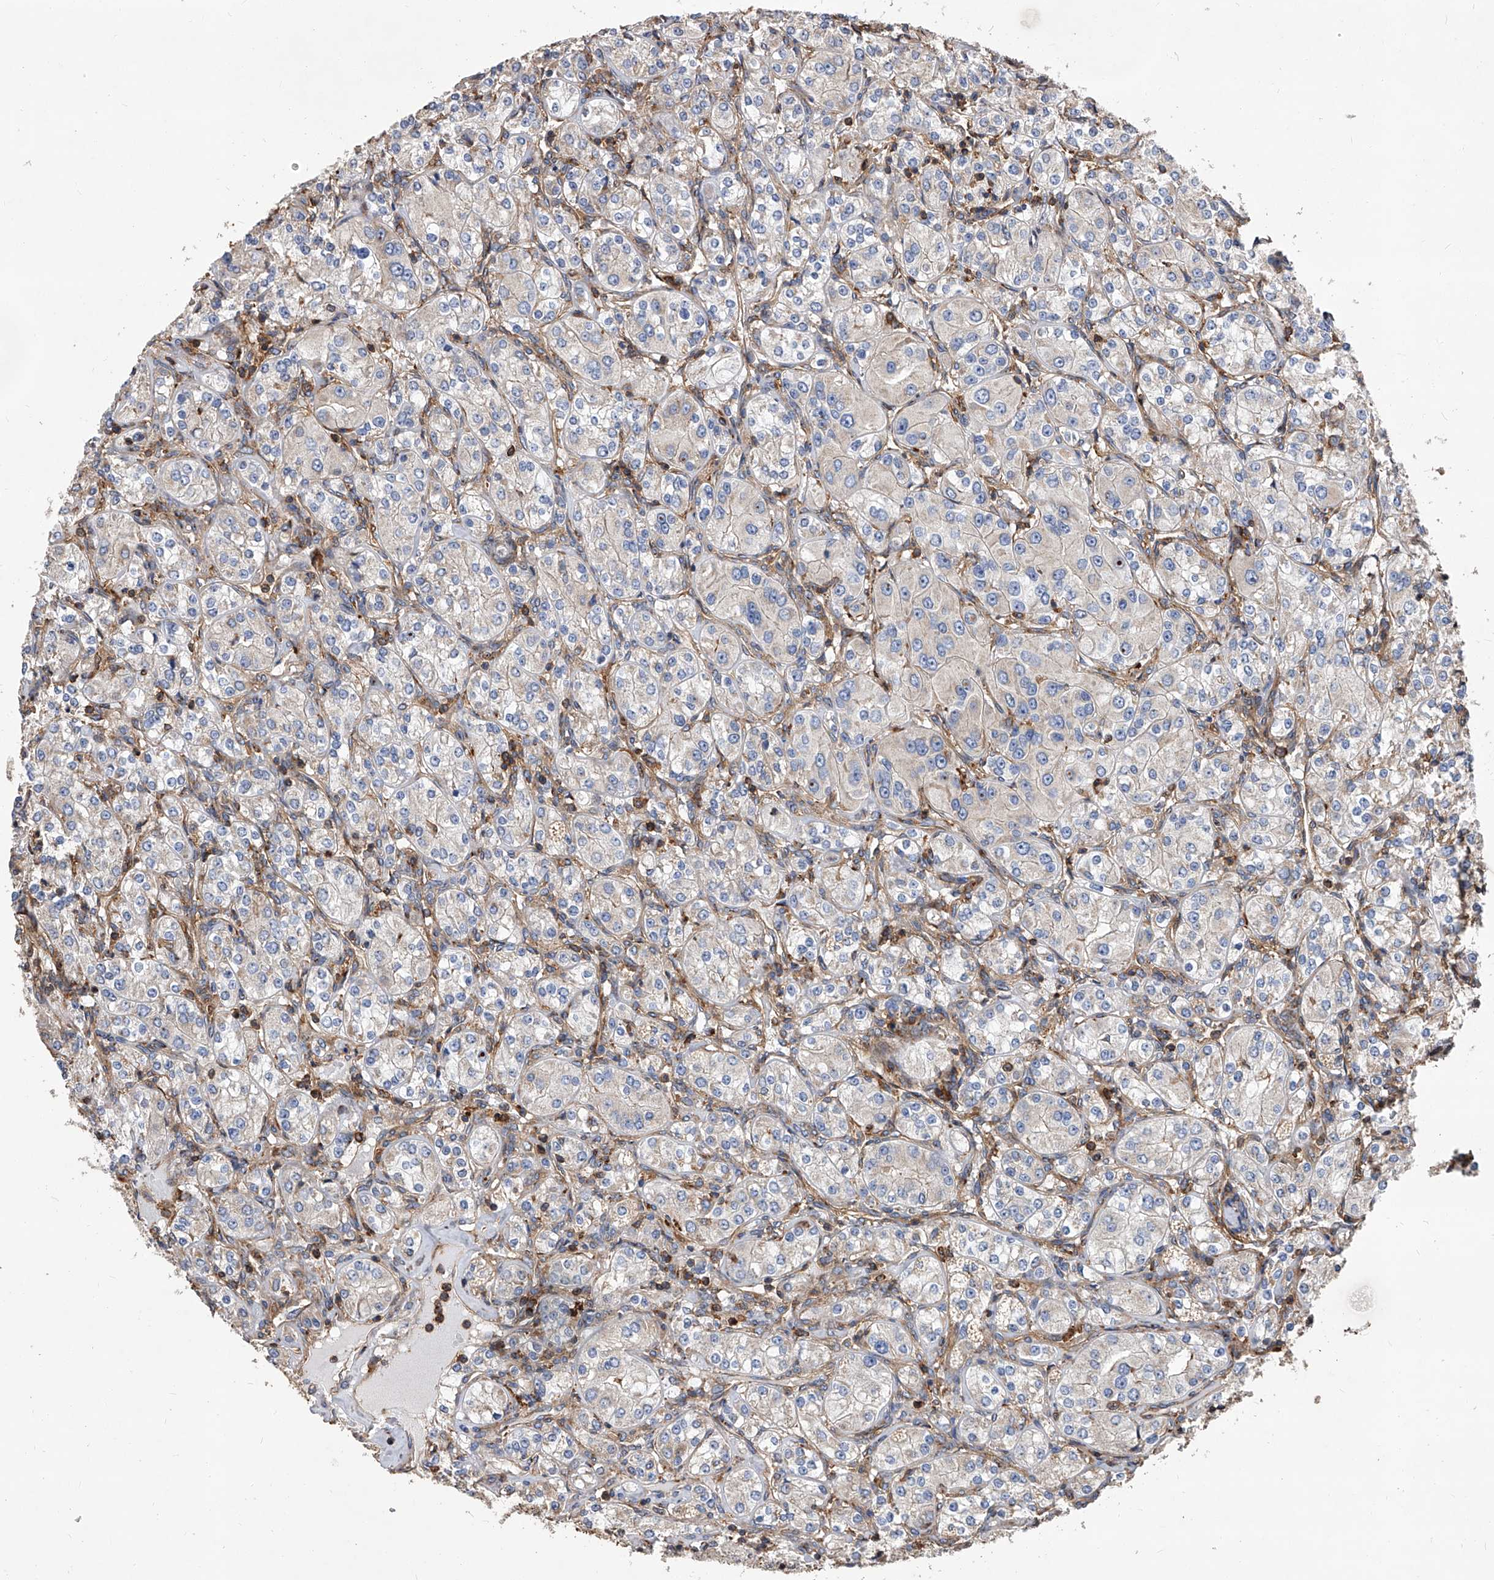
{"staining": {"intensity": "negative", "quantity": "none", "location": "none"}, "tissue": "renal cancer", "cell_type": "Tumor cells", "image_type": "cancer", "snomed": [{"axis": "morphology", "description": "Adenocarcinoma, NOS"}, {"axis": "topography", "description": "Kidney"}], "caption": "Renal cancer (adenocarcinoma) stained for a protein using immunohistochemistry demonstrates no staining tumor cells.", "gene": "PISD", "patient": {"sex": "male", "age": 77}}